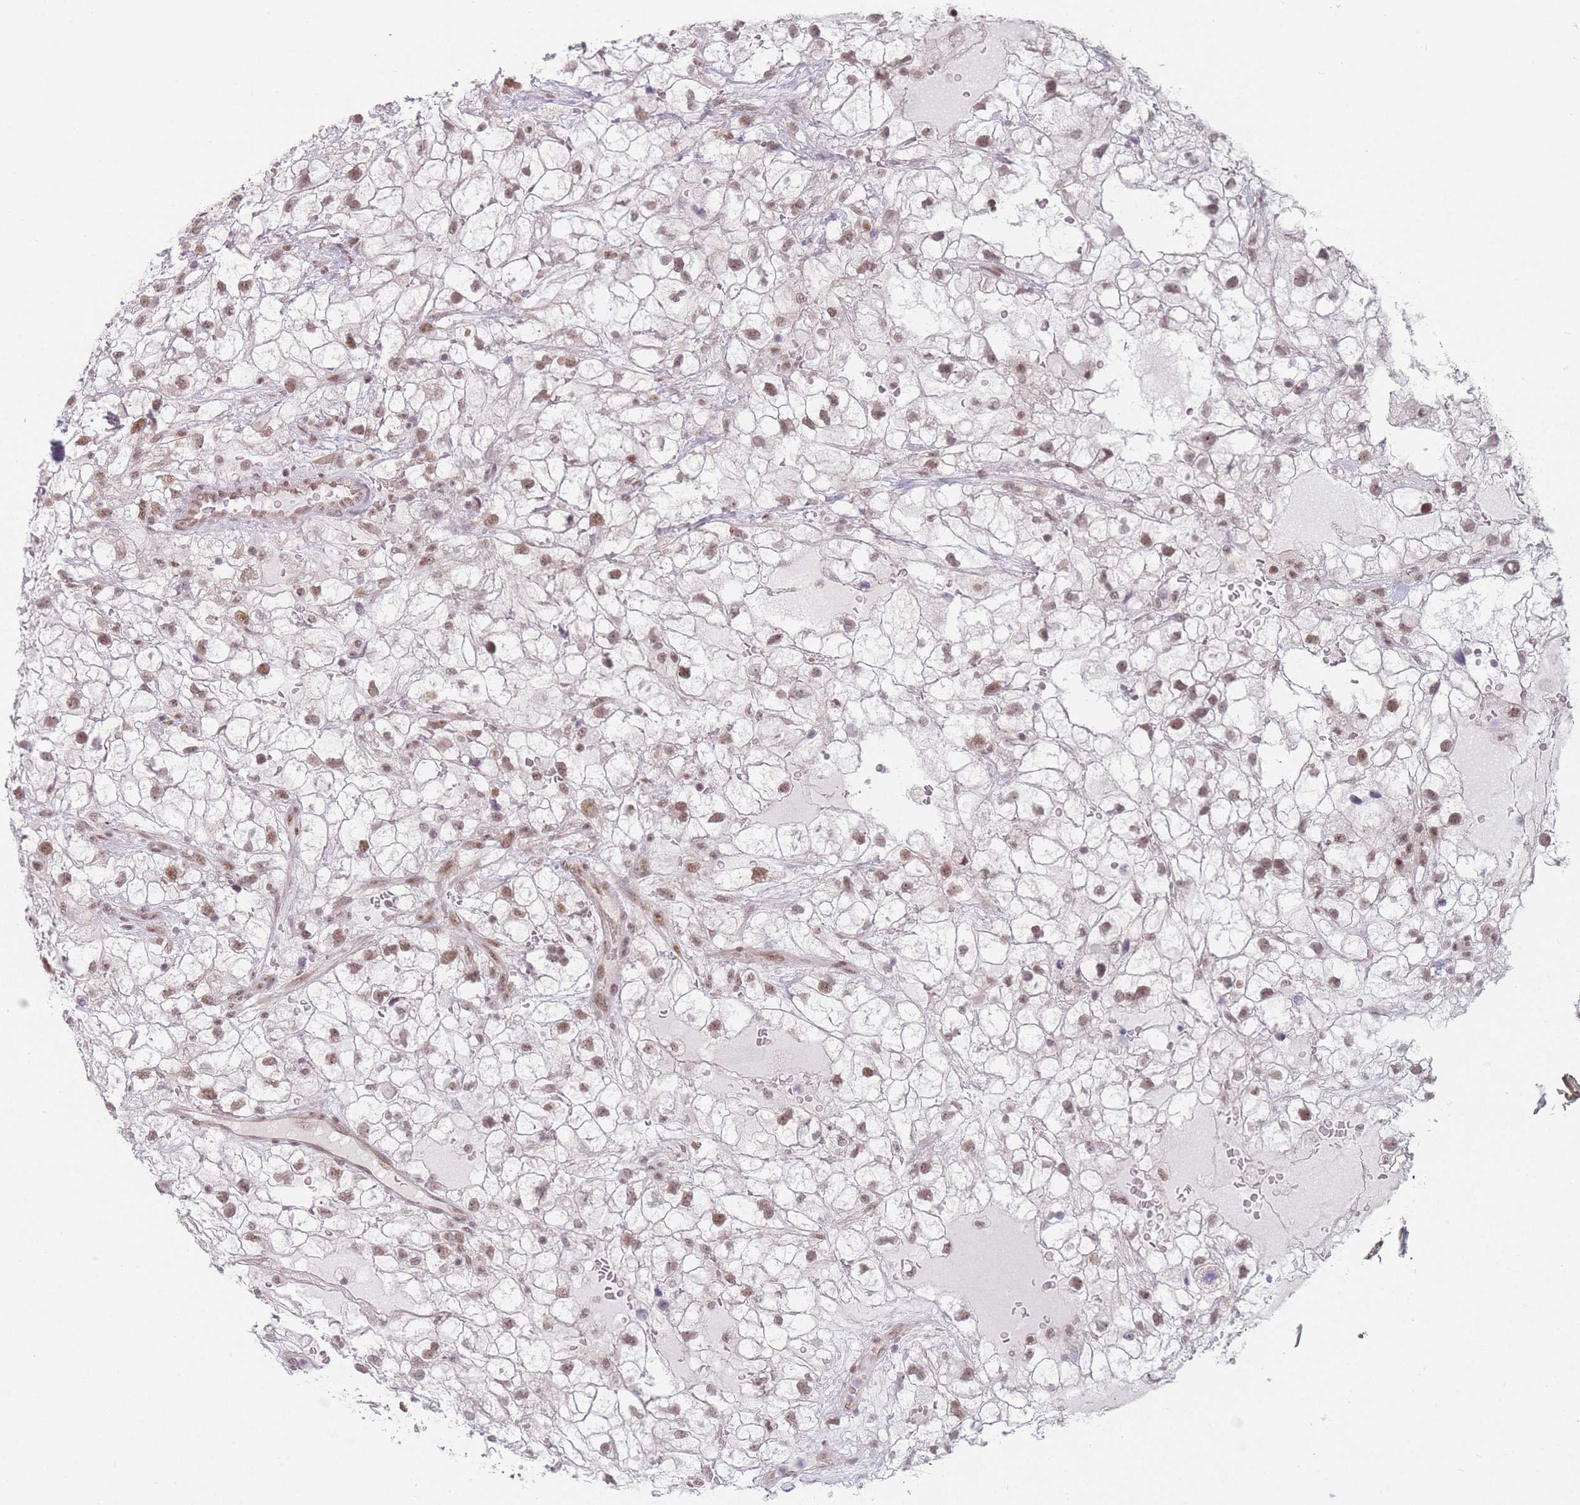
{"staining": {"intensity": "moderate", "quantity": ">75%", "location": "nuclear"}, "tissue": "renal cancer", "cell_type": "Tumor cells", "image_type": "cancer", "snomed": [{"axis": "morphology", "description": "Adenocarcinoma, NOS"}, {"axis": "topography", "description": "Kidney"}], "caption": "Brown immunohistochemical staining in human renal cancer demonstrates moderate nuclear expression in approximately >75% of tumor cells.", "gene": "ZC3H14", "patient": {"sex": "male", "age": 59}}